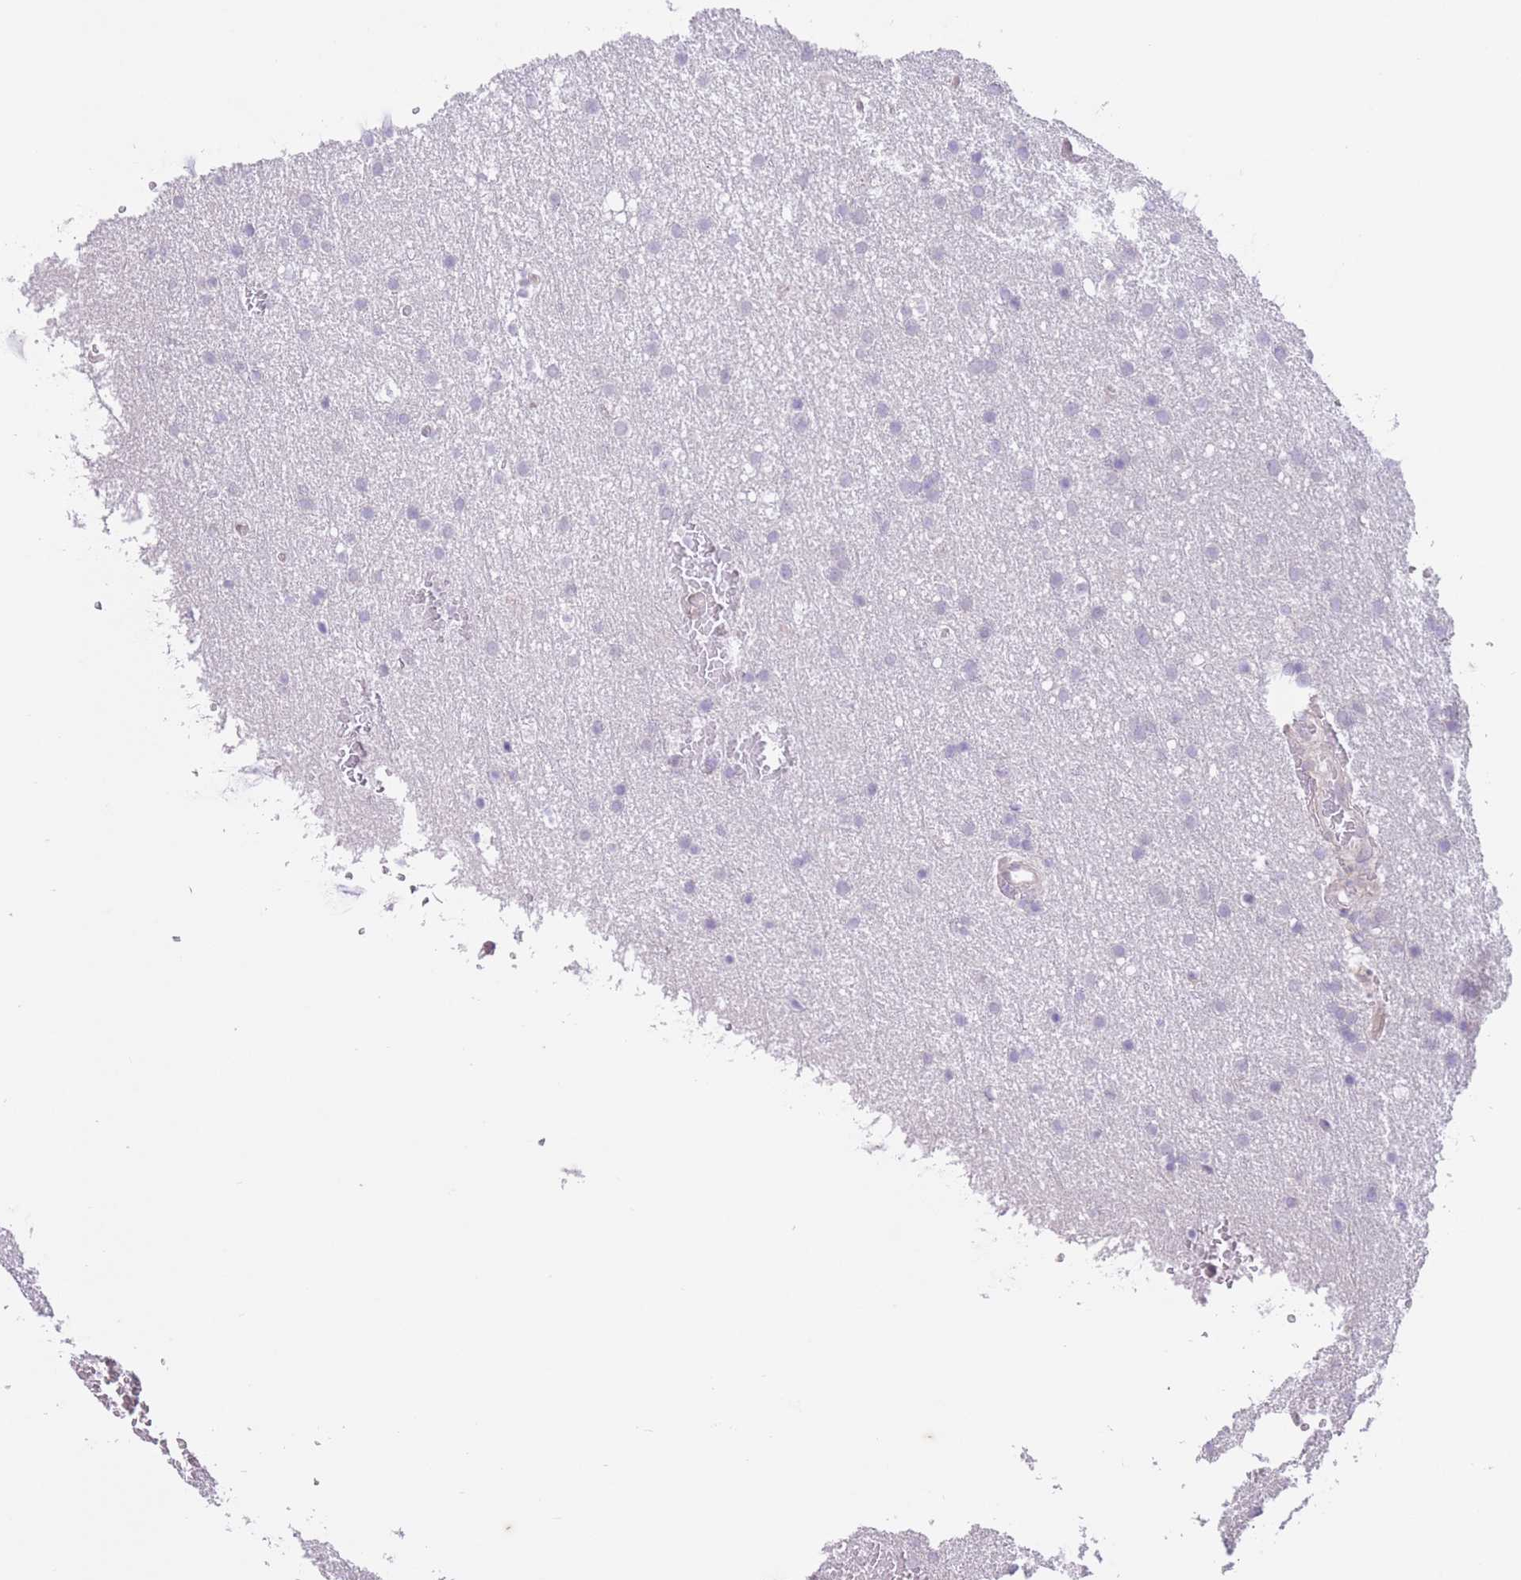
{"staining": {"intensity": "negative", "quantity": "none", "location": "none"}, "tissue": "glioma", "cell_type": "Tumor cells", "image_type": "cancer", "snomed": [{"axis": "morphology", "description": "Glioma, malignant, Low grade"}, {"axis": "topography", "description": "Brain"}], "caption": "DAB immunohistochemical staining of malignant glioma (low-grade) shows no significant staining in tumor cells. (DAB immunohistochemistry (IHC), high magnification).", "gene": "ARPIN", "patient": {"sex": "female", "age": 32}}